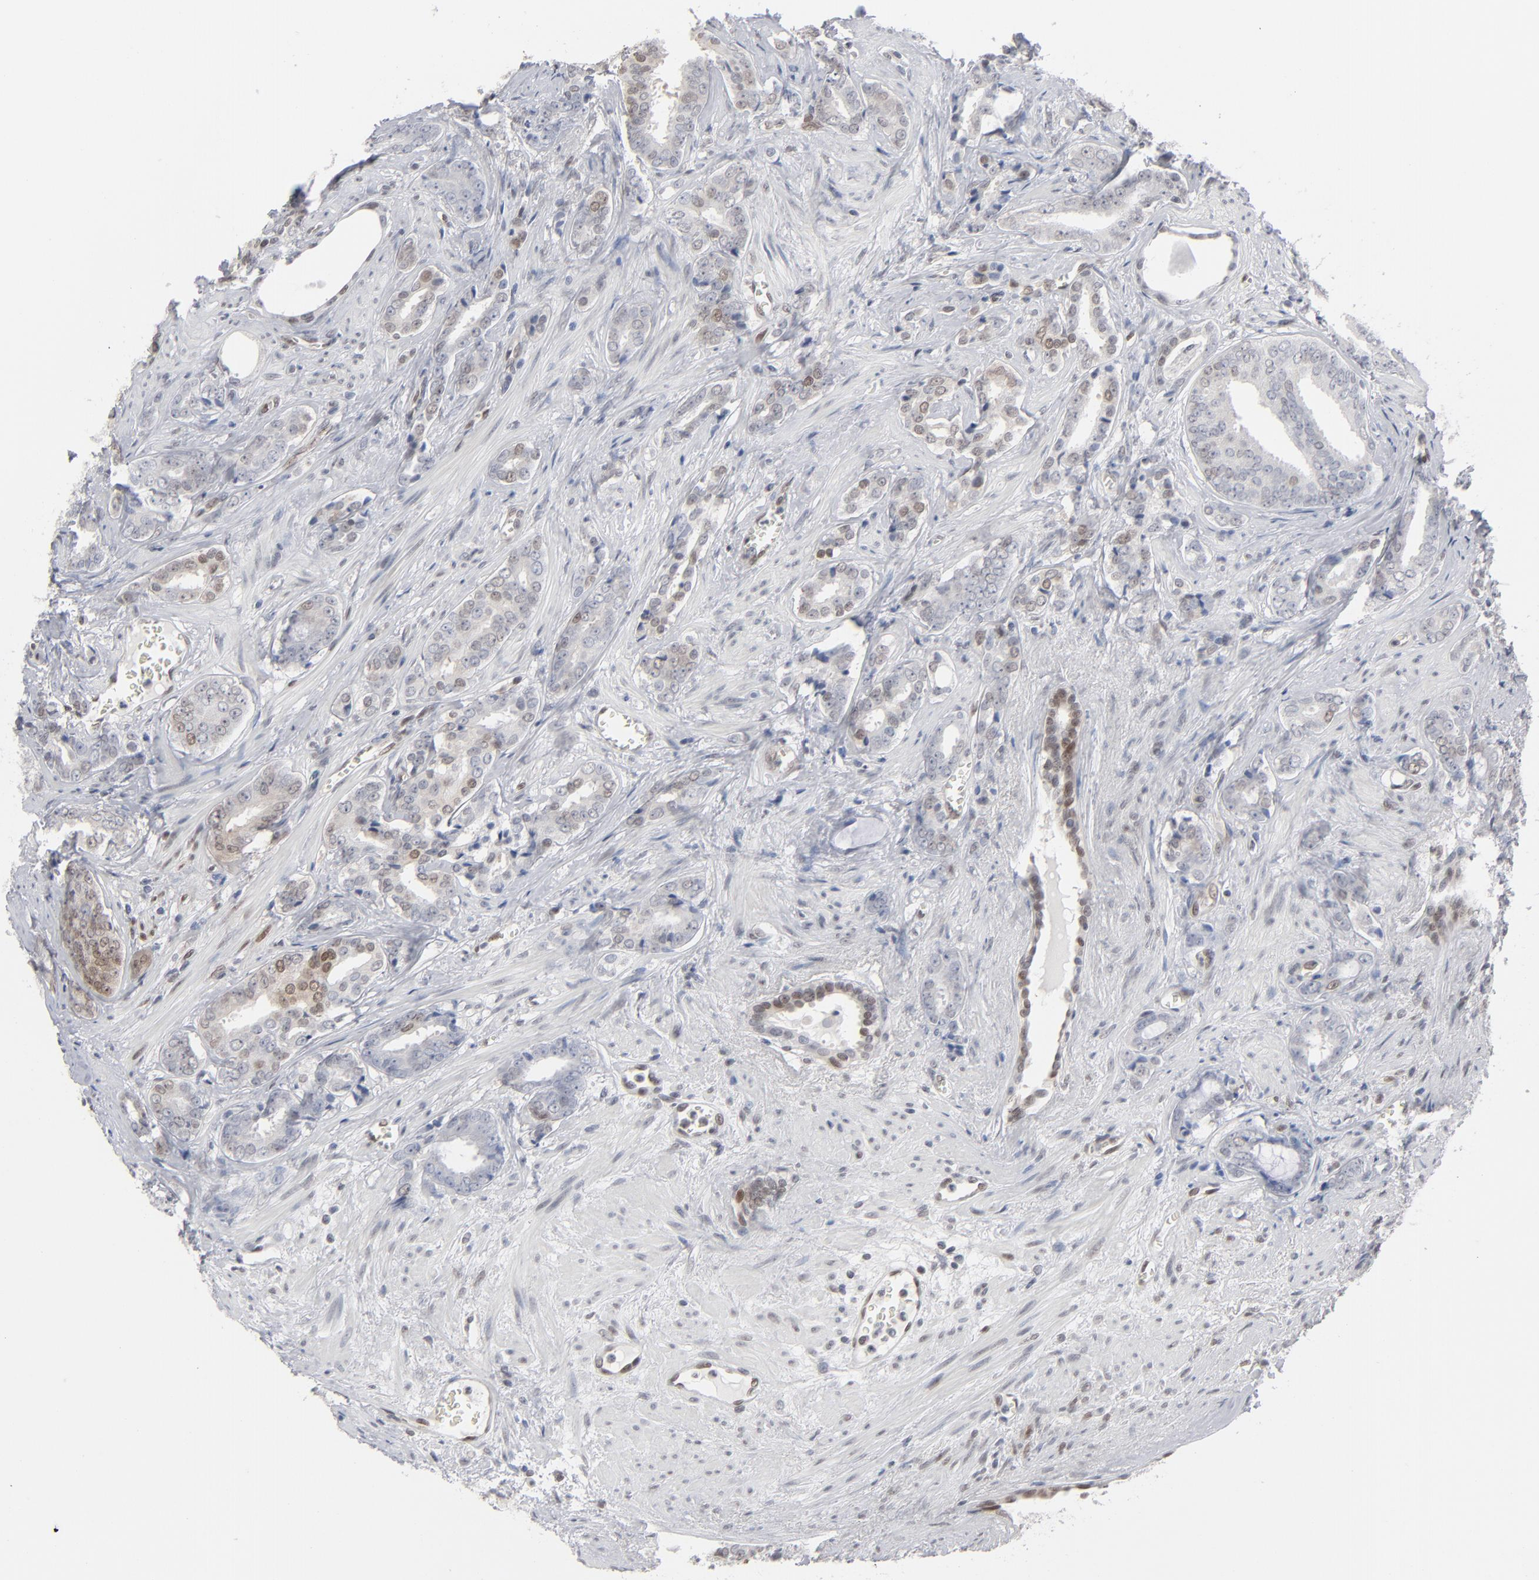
{"staining": {"intensity": "weak", "quantity": "<25%", "location": "cytoplasmic/membranous,nuclear"}, "tissue": "prostate cancer", "cell_type": "Tumor cells", "image_type": "cancer", "snomed": [{"axis": "morphology", "description": "Adenocarcinoma, Medium grade"}, {"axis": "topography", "description": "Prostate"}], "caption": "IHC histopathology image of adenocarcinoma (medium-grade) (prostate) stained for a protein (brown), which exhibits no staining in tumor cells.", "gene": "IRF9", "patient": {"sex": "male", "age": 79}}